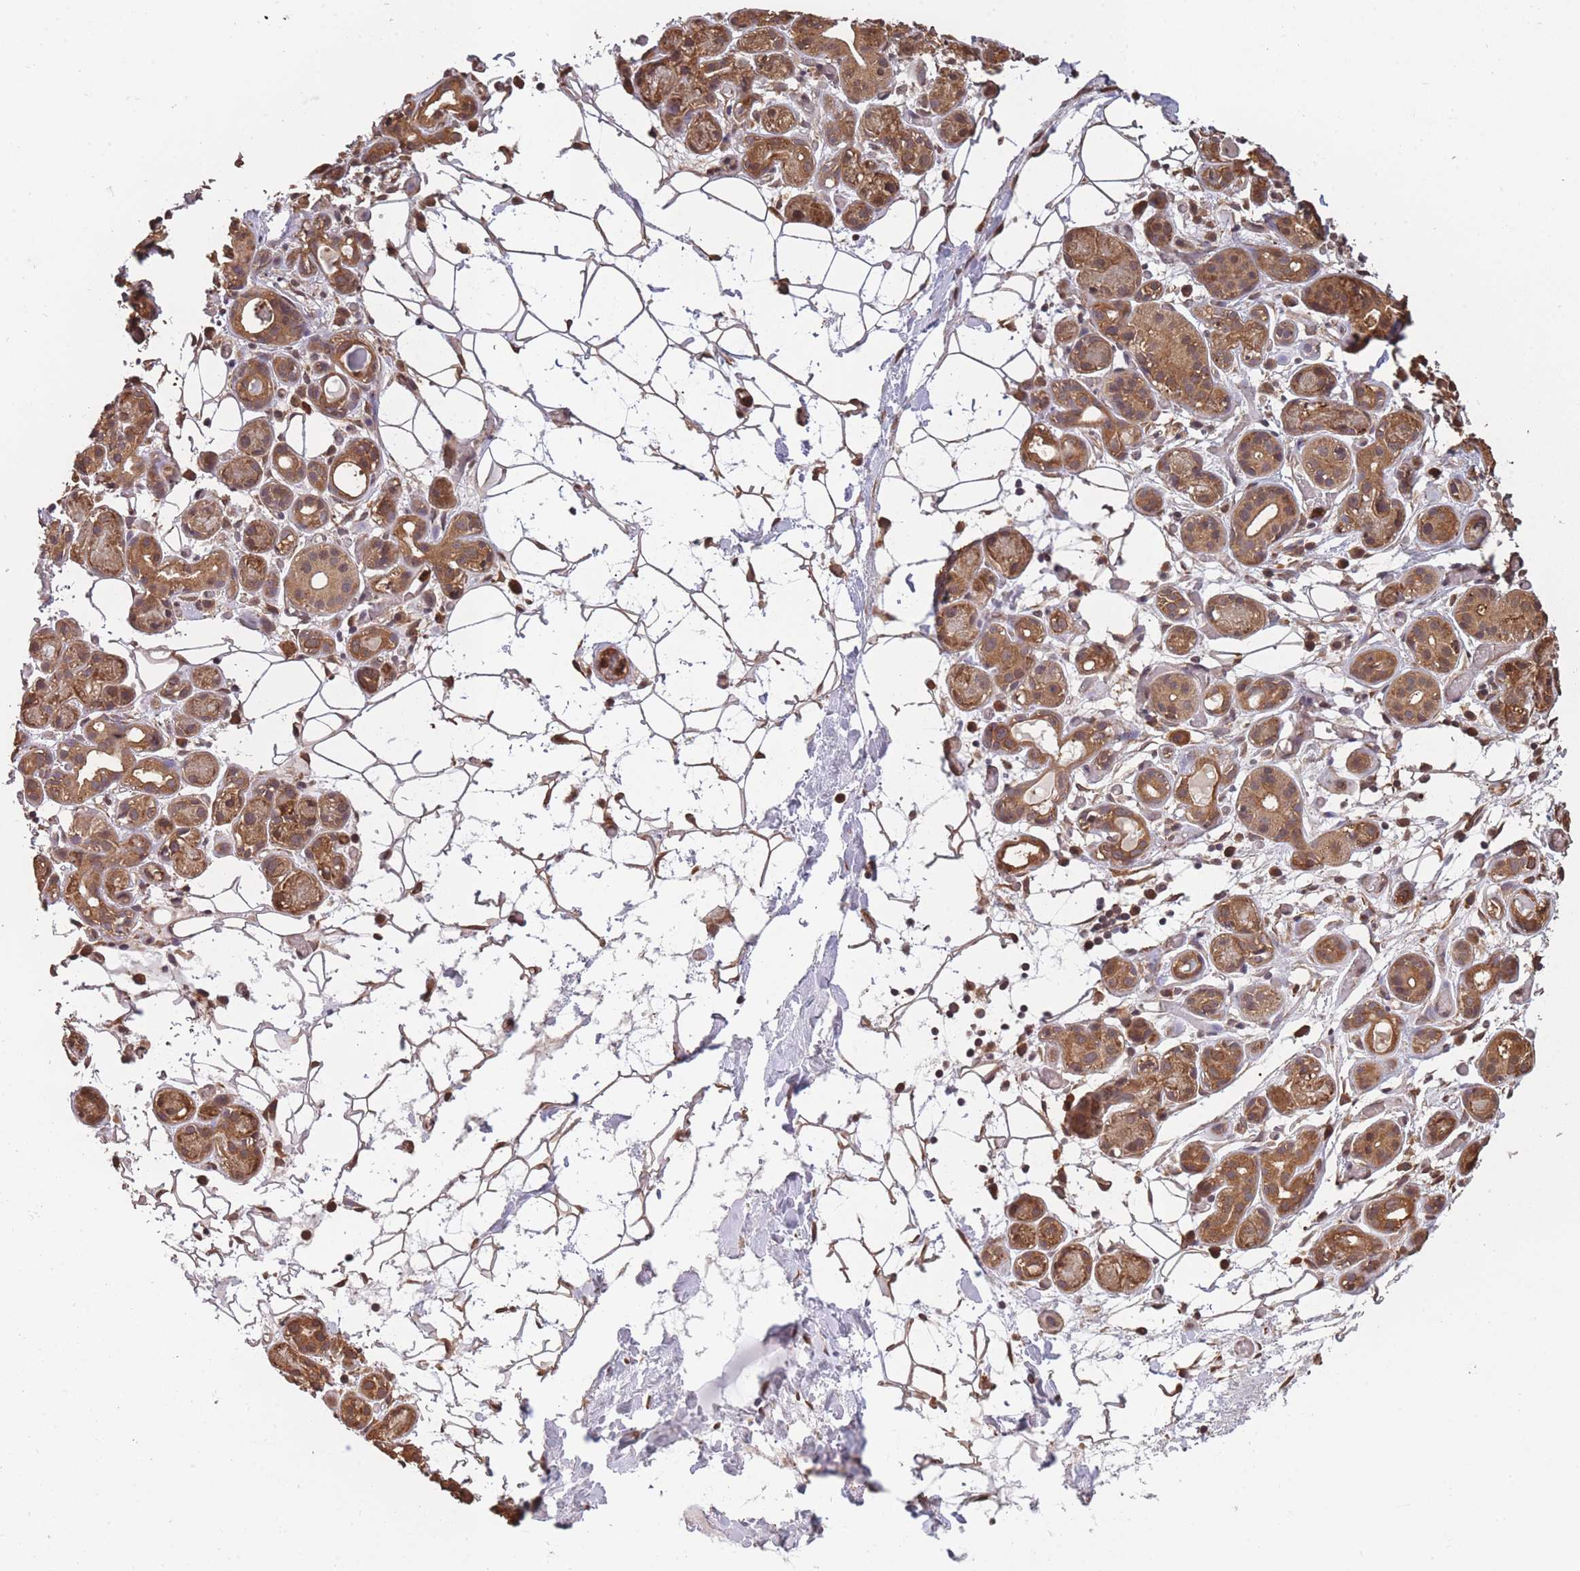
{"staining": {"intensity": "moderate", "quantity": ">75%", "location": "cytoplasmic/membranous"}, "tissue": "salivary gland", "cell_type": "Glandular cells", "image_type": "normal", "snomed": [{"axis": "morphology", "description": "Normal tissue, NOS"}, {"axis": "topography", "description": "Salivary gland"}], "caption": "Moderate cytoplasmic/membranous expression for a protein is identified in about >75% of glandular cells of normal salivary gland using immunohistochemistry.", "gene": "ARL13B", "patient": {"sex": "male", "age": 82}}